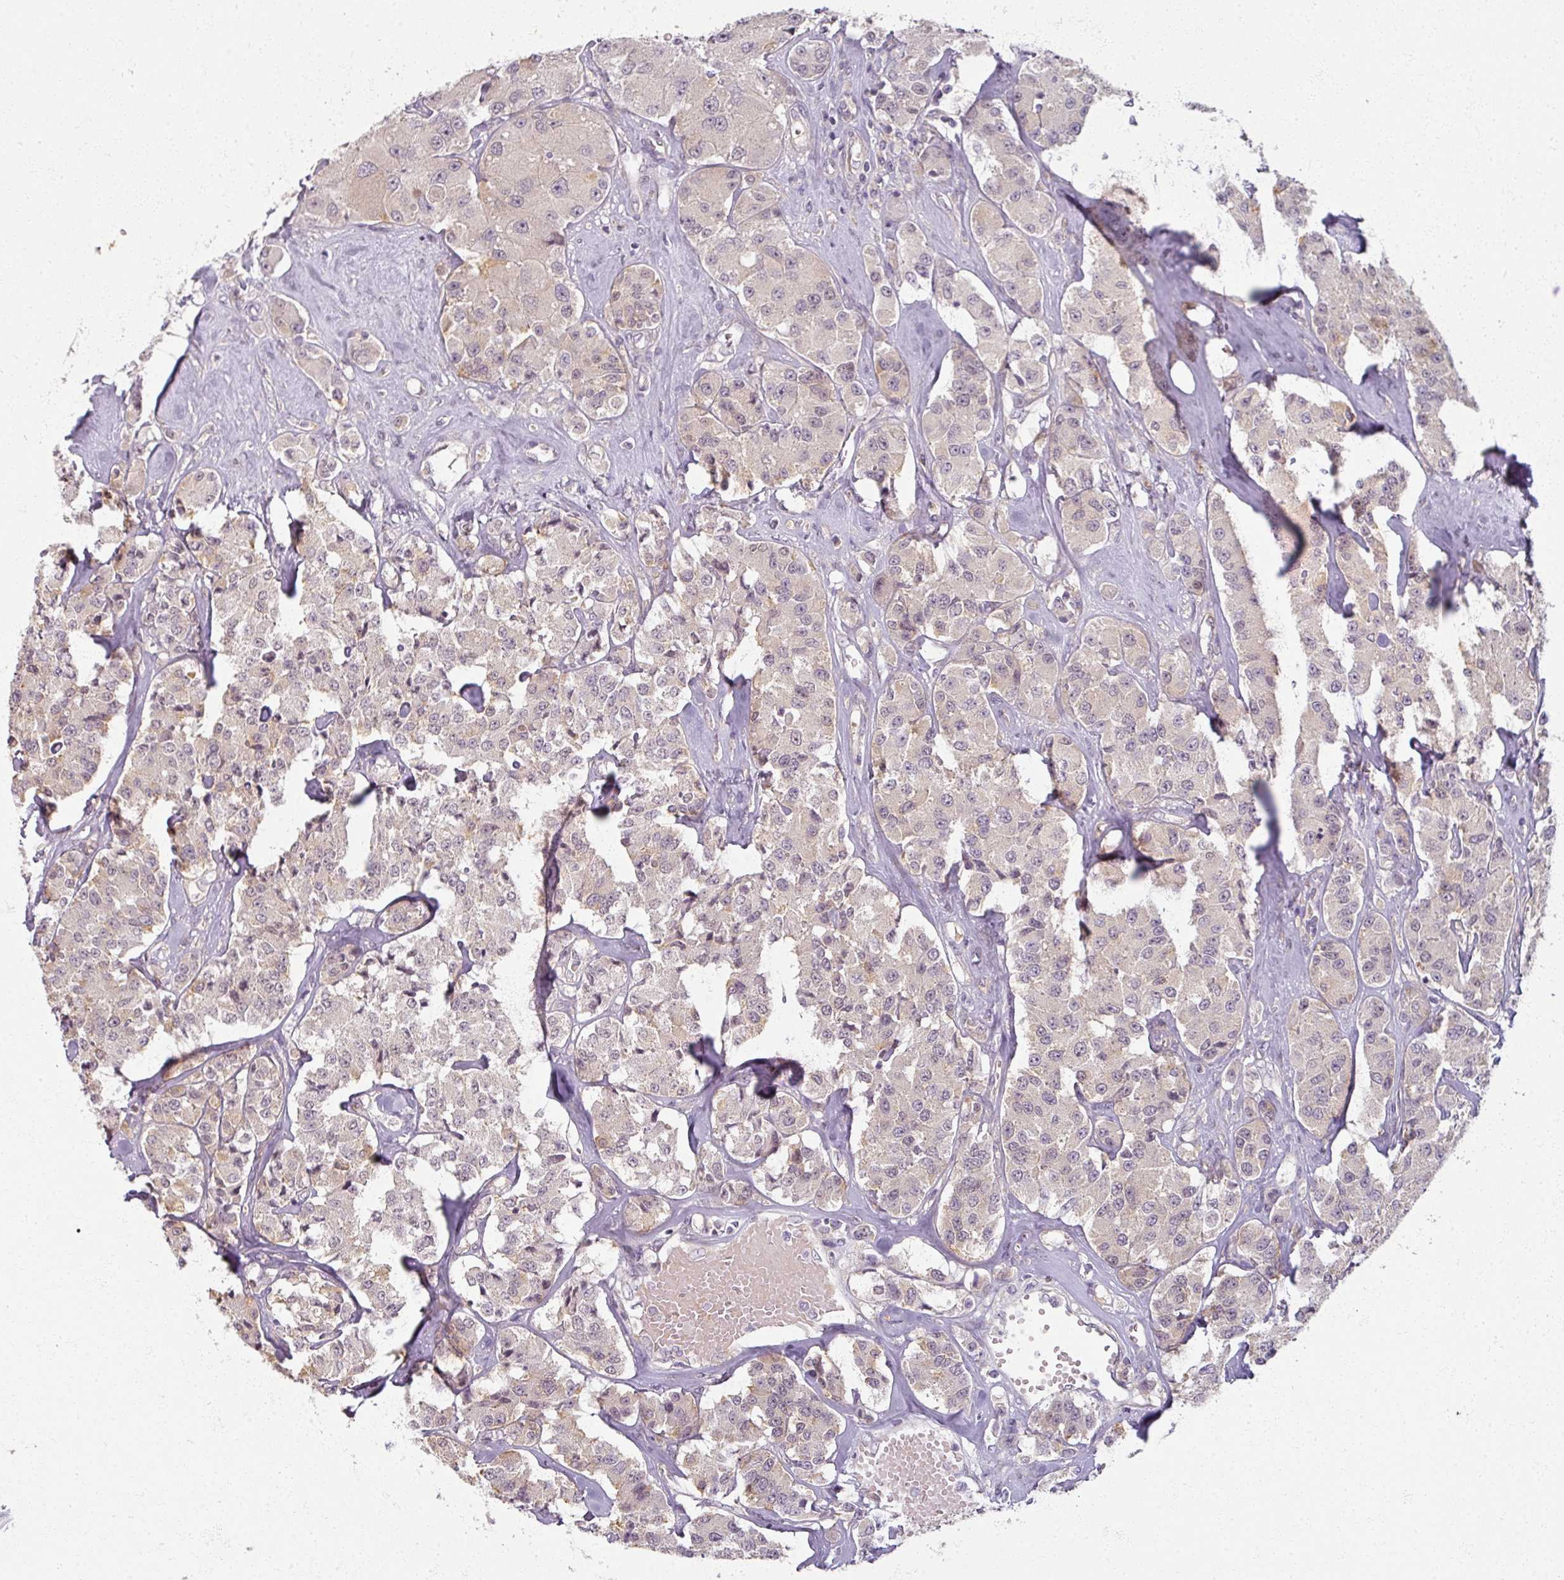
{"staining": {"intensity": "negative", "quantity": "none", "location": "none"}, "tissue": "carcinoid", "cell_type": "Tumor cells", "image_type": "cancer", "snomed": [{"axis": "morphology", "description": "Carcinoid, malignant, NOS"}, {"axis": "topography", "description": "Pancreas"}], "caption": "IHC of human carcinoid reveals no positivity in tumor cells. The staining is performed using DAB (3,3'-diaminobenzidine) brown chromogen with nuclei counter-stained in using hematoxylin.", "gene": "AGPAT4", "patient": {"sex": "male", "age": 41}}